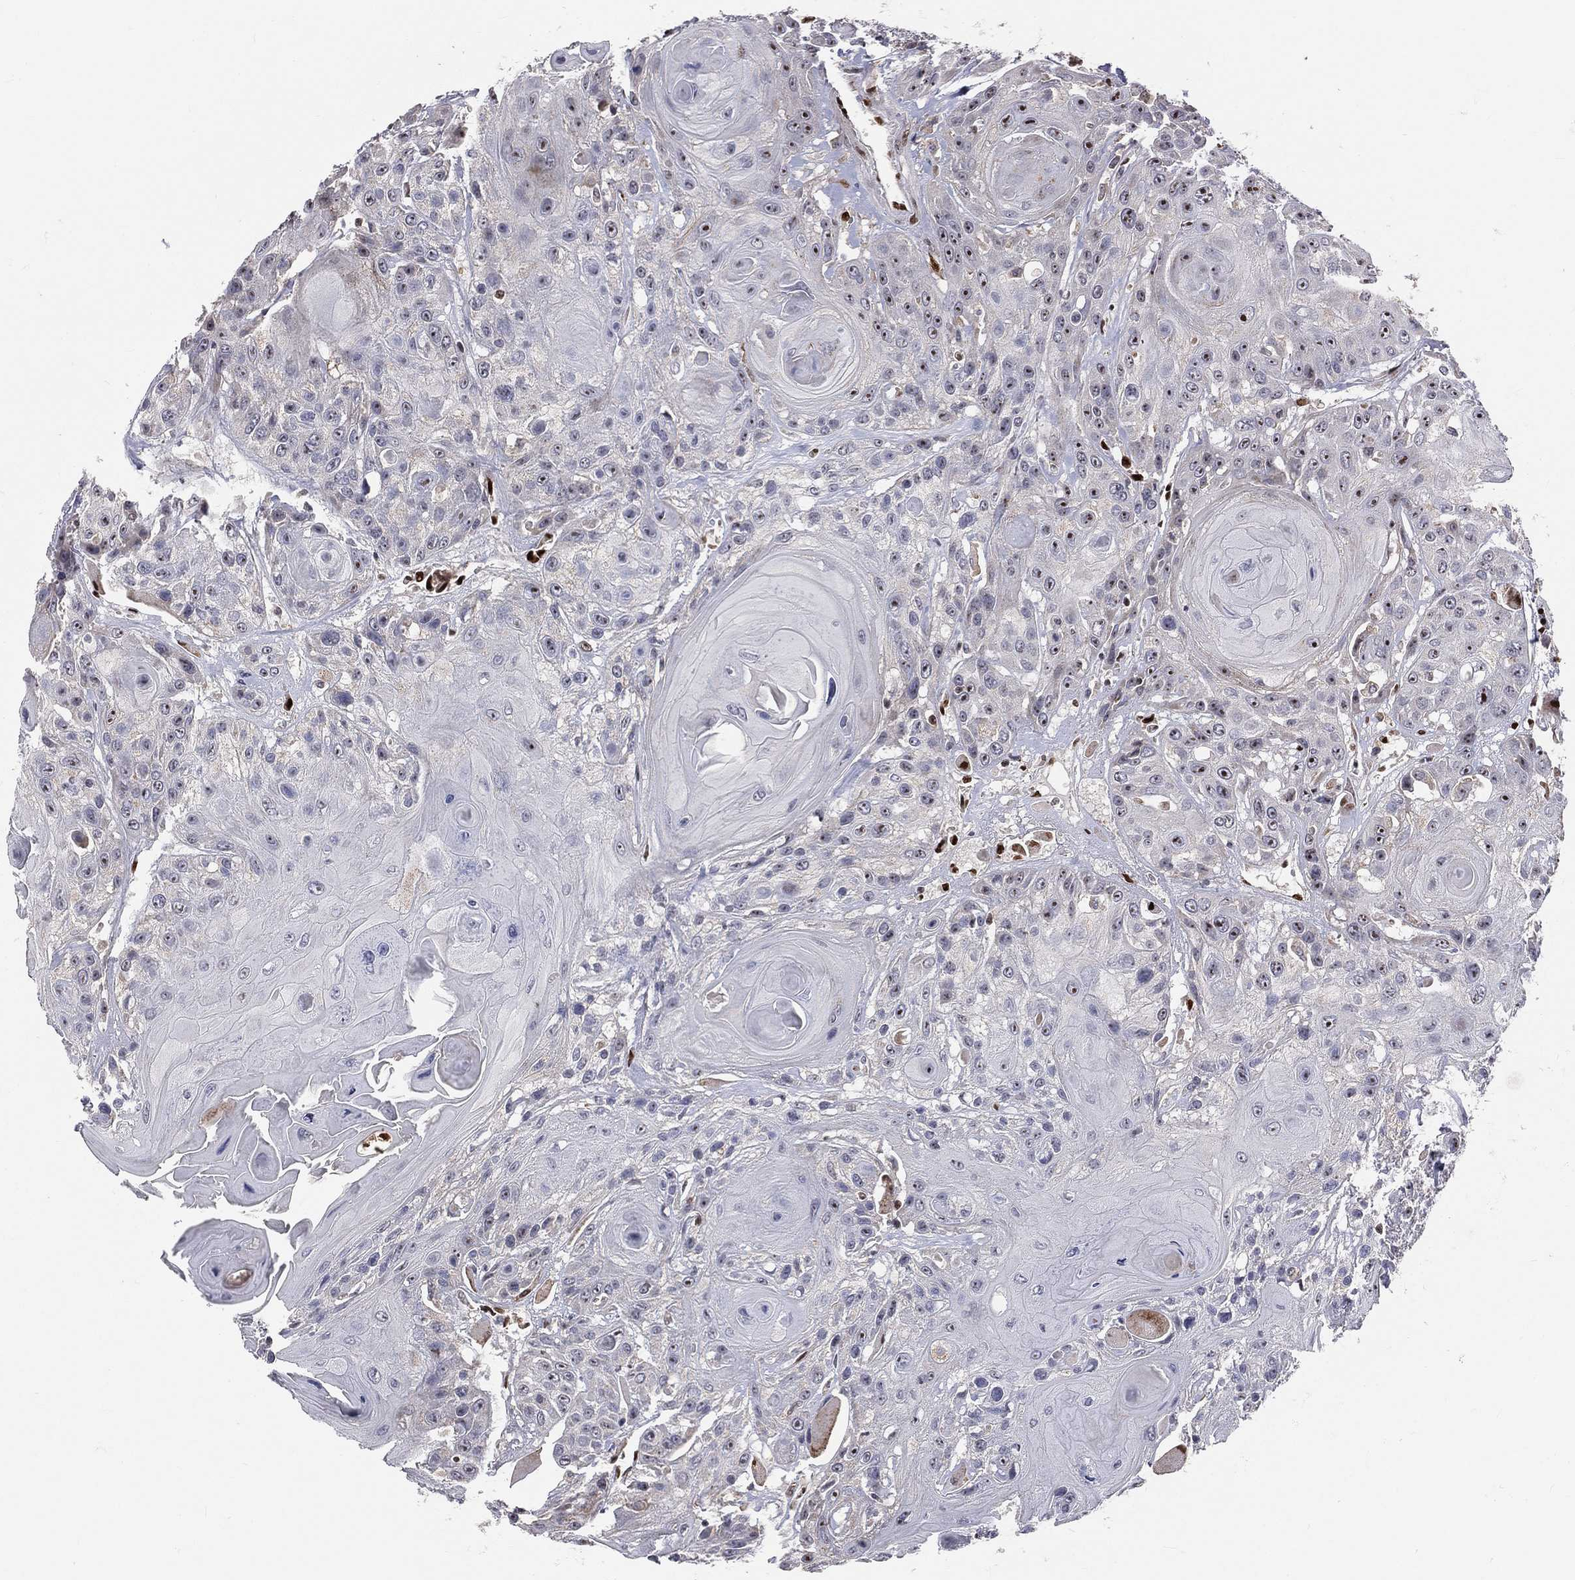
{"staining": {"intensity": "moderate", "quantity": "<25%", "location": "nuclear"}, "tissue": "head and neck cancer", "cell_type": "Tumor cells", "image_type": "cancer", "snomed": [{"axis": "morphology", "description": "Squamous cell carcinoma, NOS"}, {"axis": "topography", "description": "Head-Neck"}], "caption": "Approximately <25% of tumor cells in human head and neck cancer (squamous cell carcinoma) reveal moderate nuclear protein staining as visualized by brown immunohistochemical staining.", "gene": "ZEB1", "patient": {"sex": "female", "age": 59}}